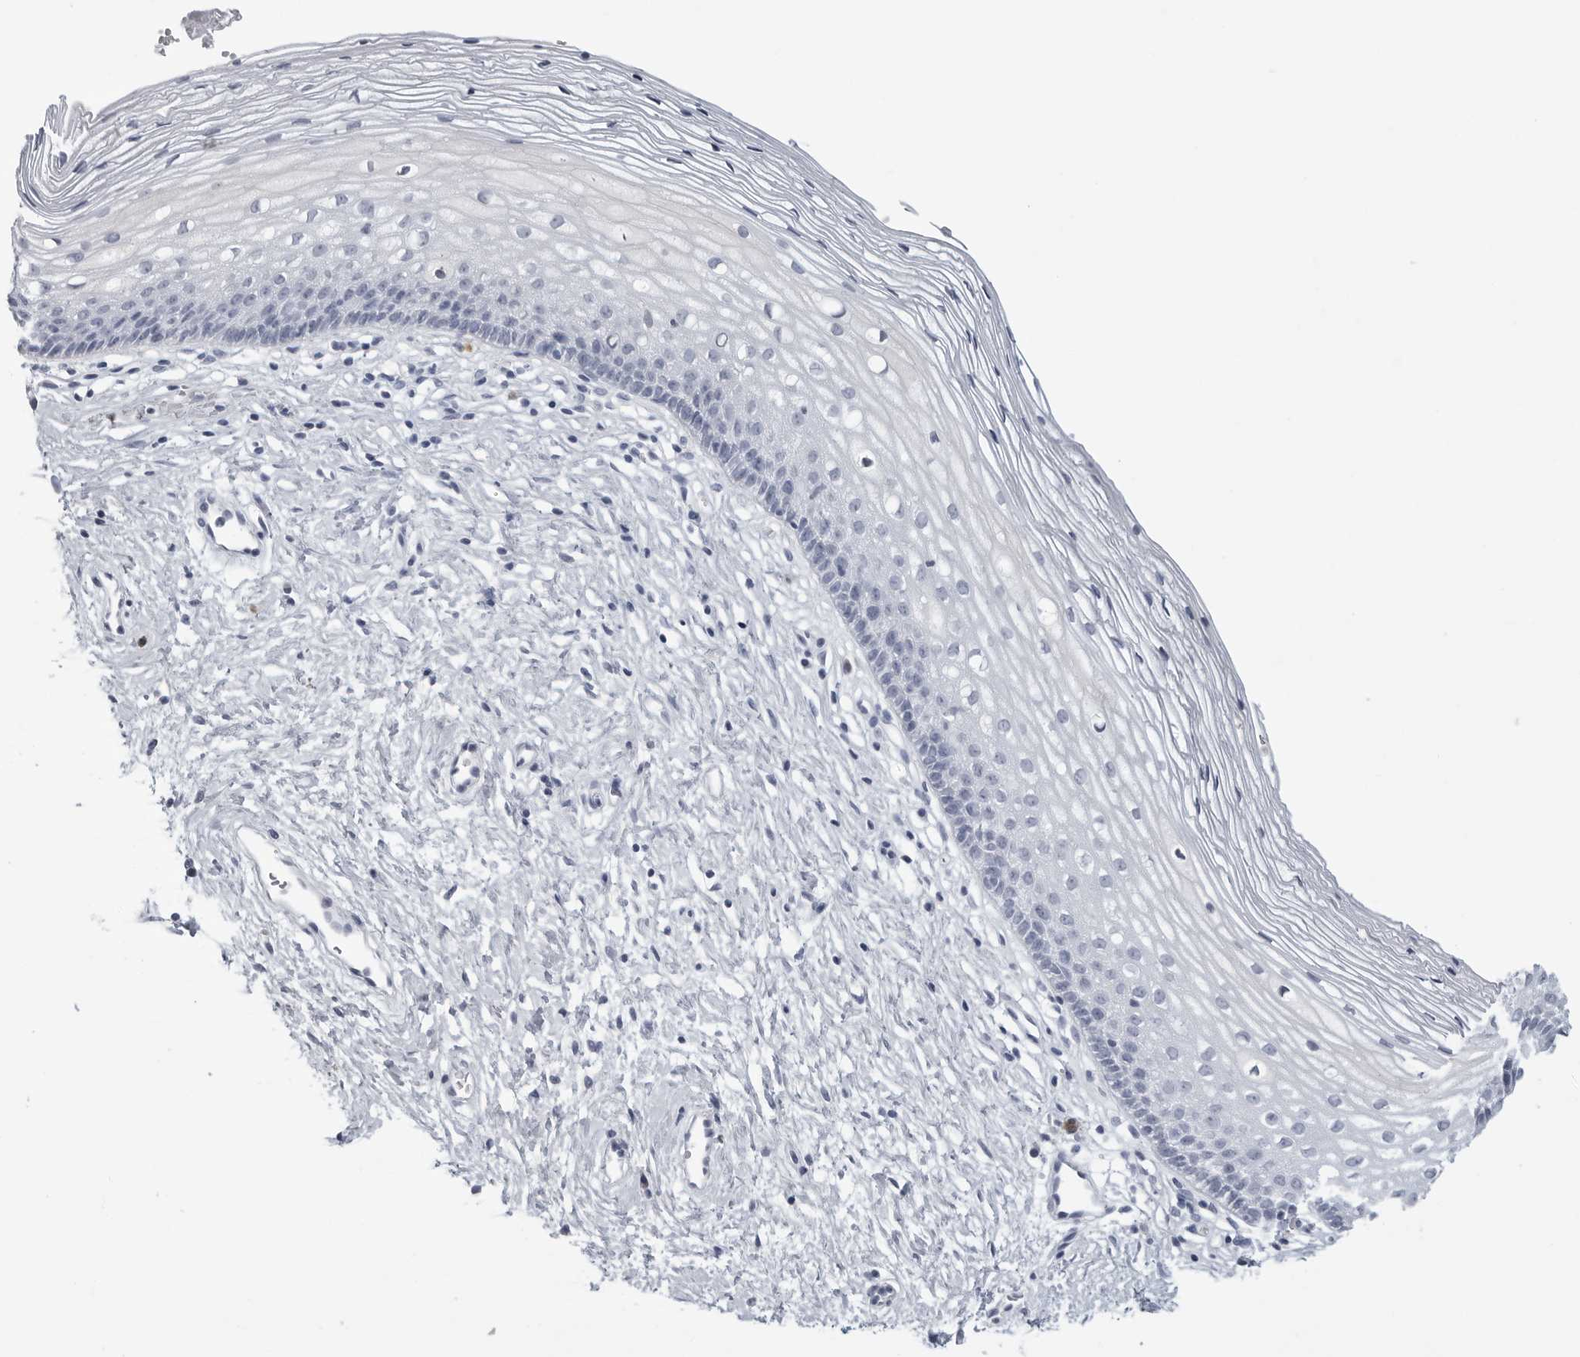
{"staining": {"intensity": "negative", "quantity": "none", "location": "none"}, "tissue": "cervix", "cell_type": "Glandular cells", "image_type": "normal", "snomed": [{"axis": "morphology", "description": "Normal tissue, NOS"}, {"axis": "topography", "description": "Cervix"}], "caption": "Glandular cells show no significant expression in unremarkable cervix. (Stains: DAB immunohistochemistry with hematoxylin counter stain, Microscopy: brightfield microscopy at high magnification).", "gene": "AMPD1", "patient": {"sex": "female", "age": 27}}